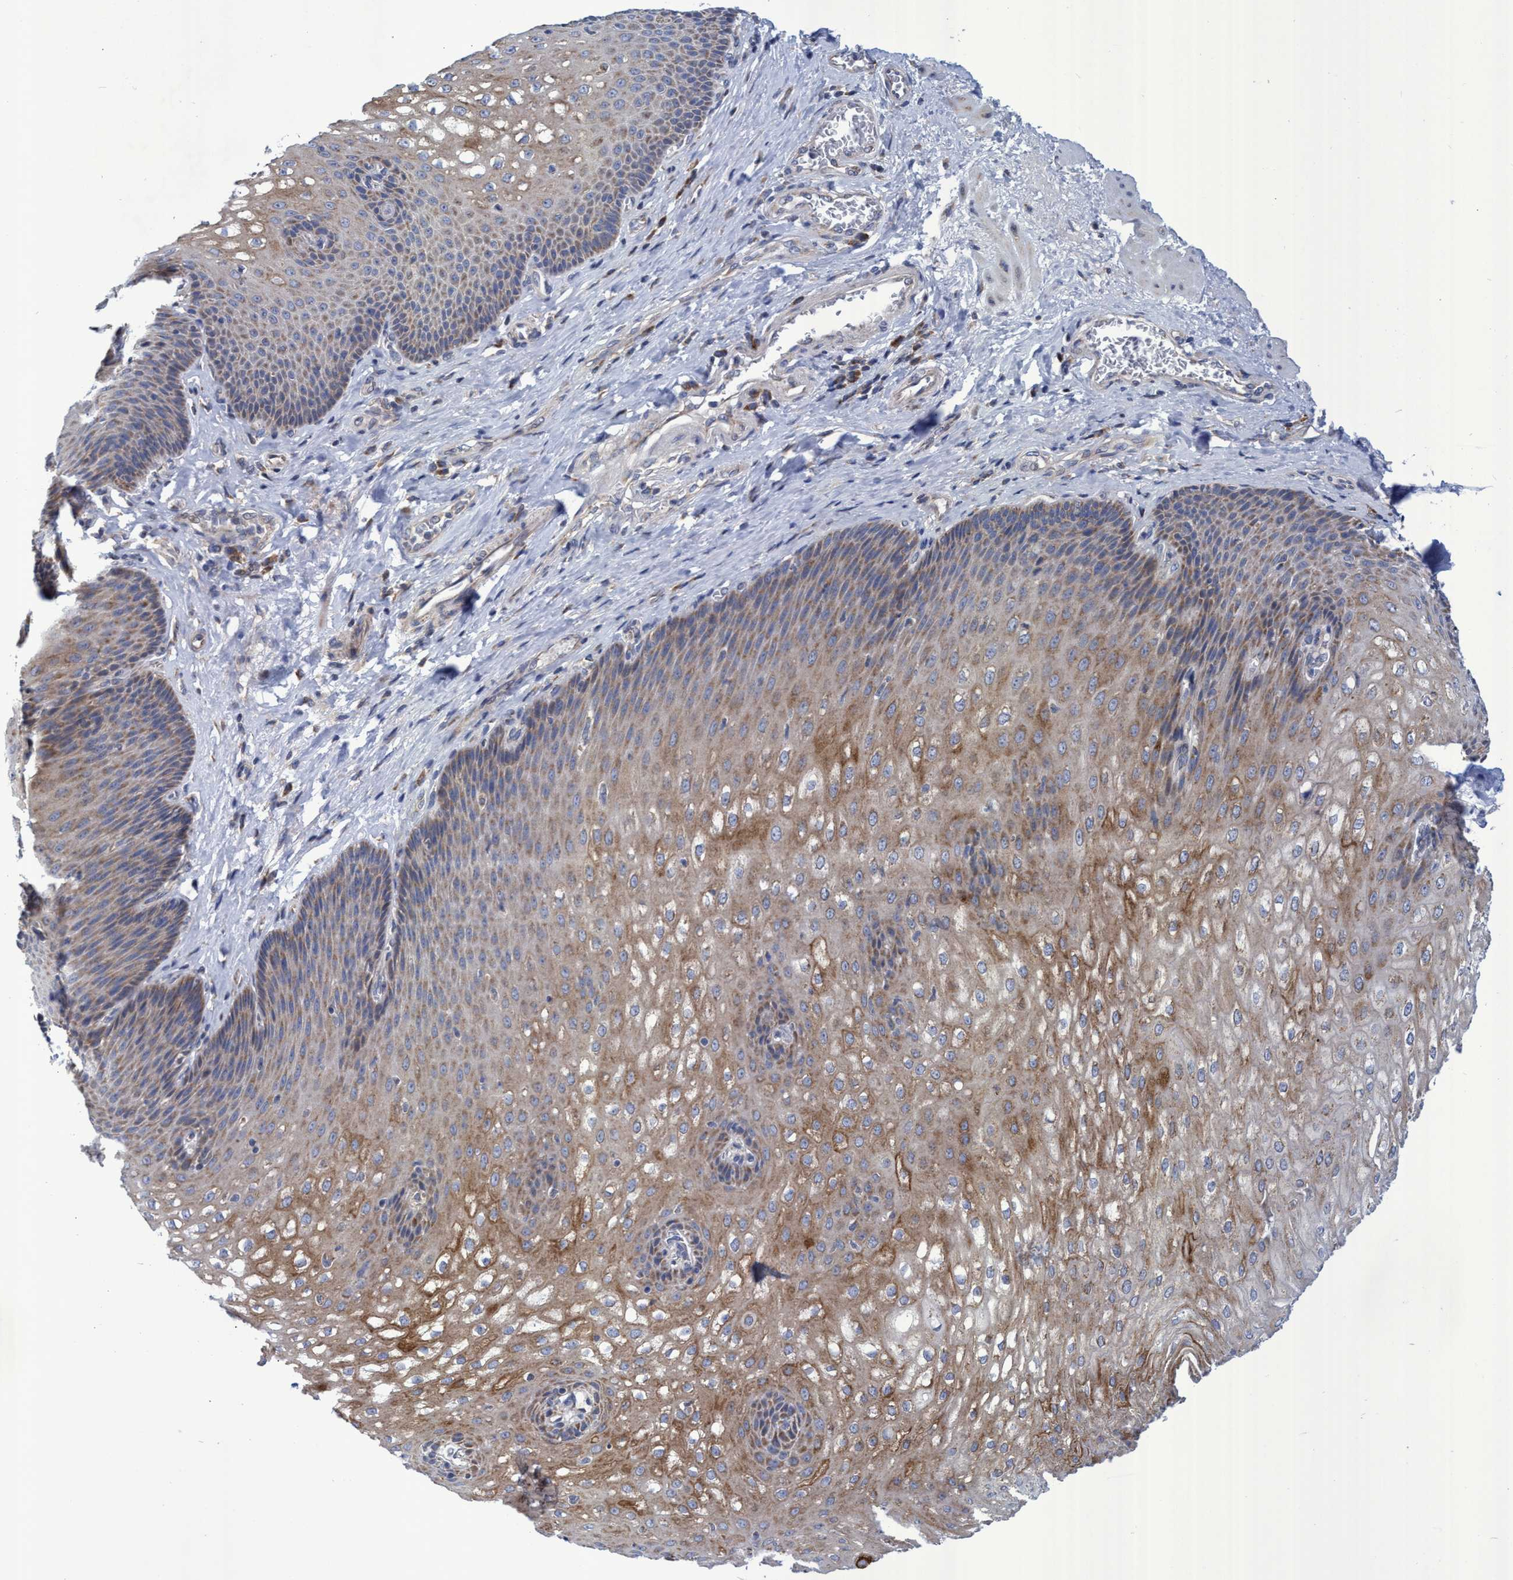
{"staining": {"intensity": "moderate", "quantity": ">75%", "location": "cytoplasmic/membranous"}, "tissue": "esophagus", "cell_type": "Squamous epithelial cells", "image_type": "normal", "snomed": [{"axis": "morphology", "description": "Normal tissue, NOS"}, {"axis": "topography", "description": "Esophagus"}], "caption": "A micrograph of human esophagus stained for a protein reveals moderate cytoplasmic/membranous brown staining in squamous epithelial cells. (brown staining indicates protein expression, while blue staining denotes nuclei).", "gene": "NAT16", "patient": {"sex": "male", "age": 48}}